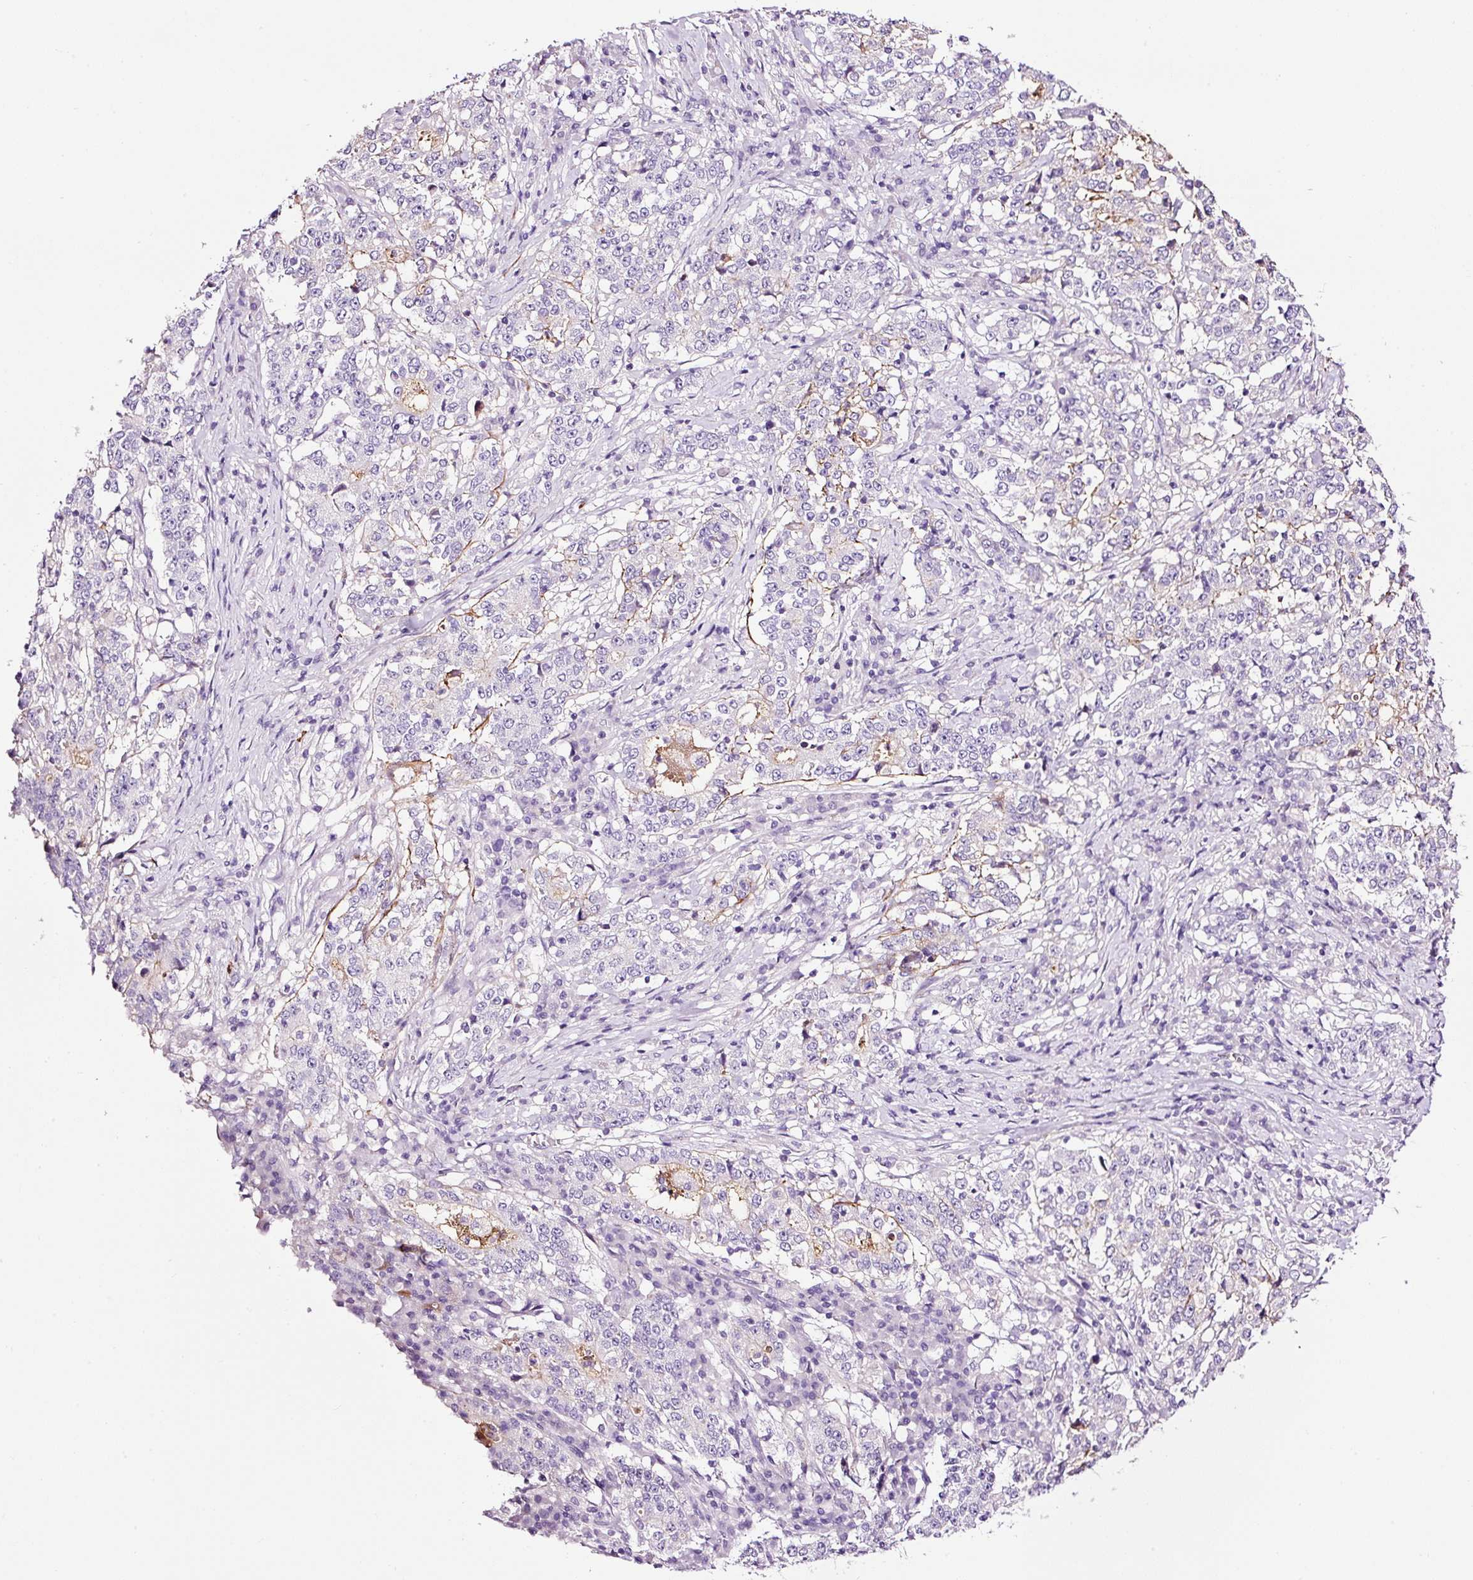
{"staining": {"intensity": "negative", "quantity": "none", "location": "none"}, "tissue": "stomach cancer", "cell_type": "Tumor cells", "image_type": "cancer", "snomed": [{"axis": "morphology", "description": "Adenocarcinoma, NOS"}, {"axis": "topography", "description": "Stomach"}], "caption": "The immunohistochemistry (IHC) image has no significant expression in tumor cells of stomach cancer tissue. (Stains: DAB immunohistochemistry with hematoxylin counter stain, Microscopy: brightfield microscopy at high magnification).", "gene": "PAM", "patient": {"sex": "male", "age": 59}}